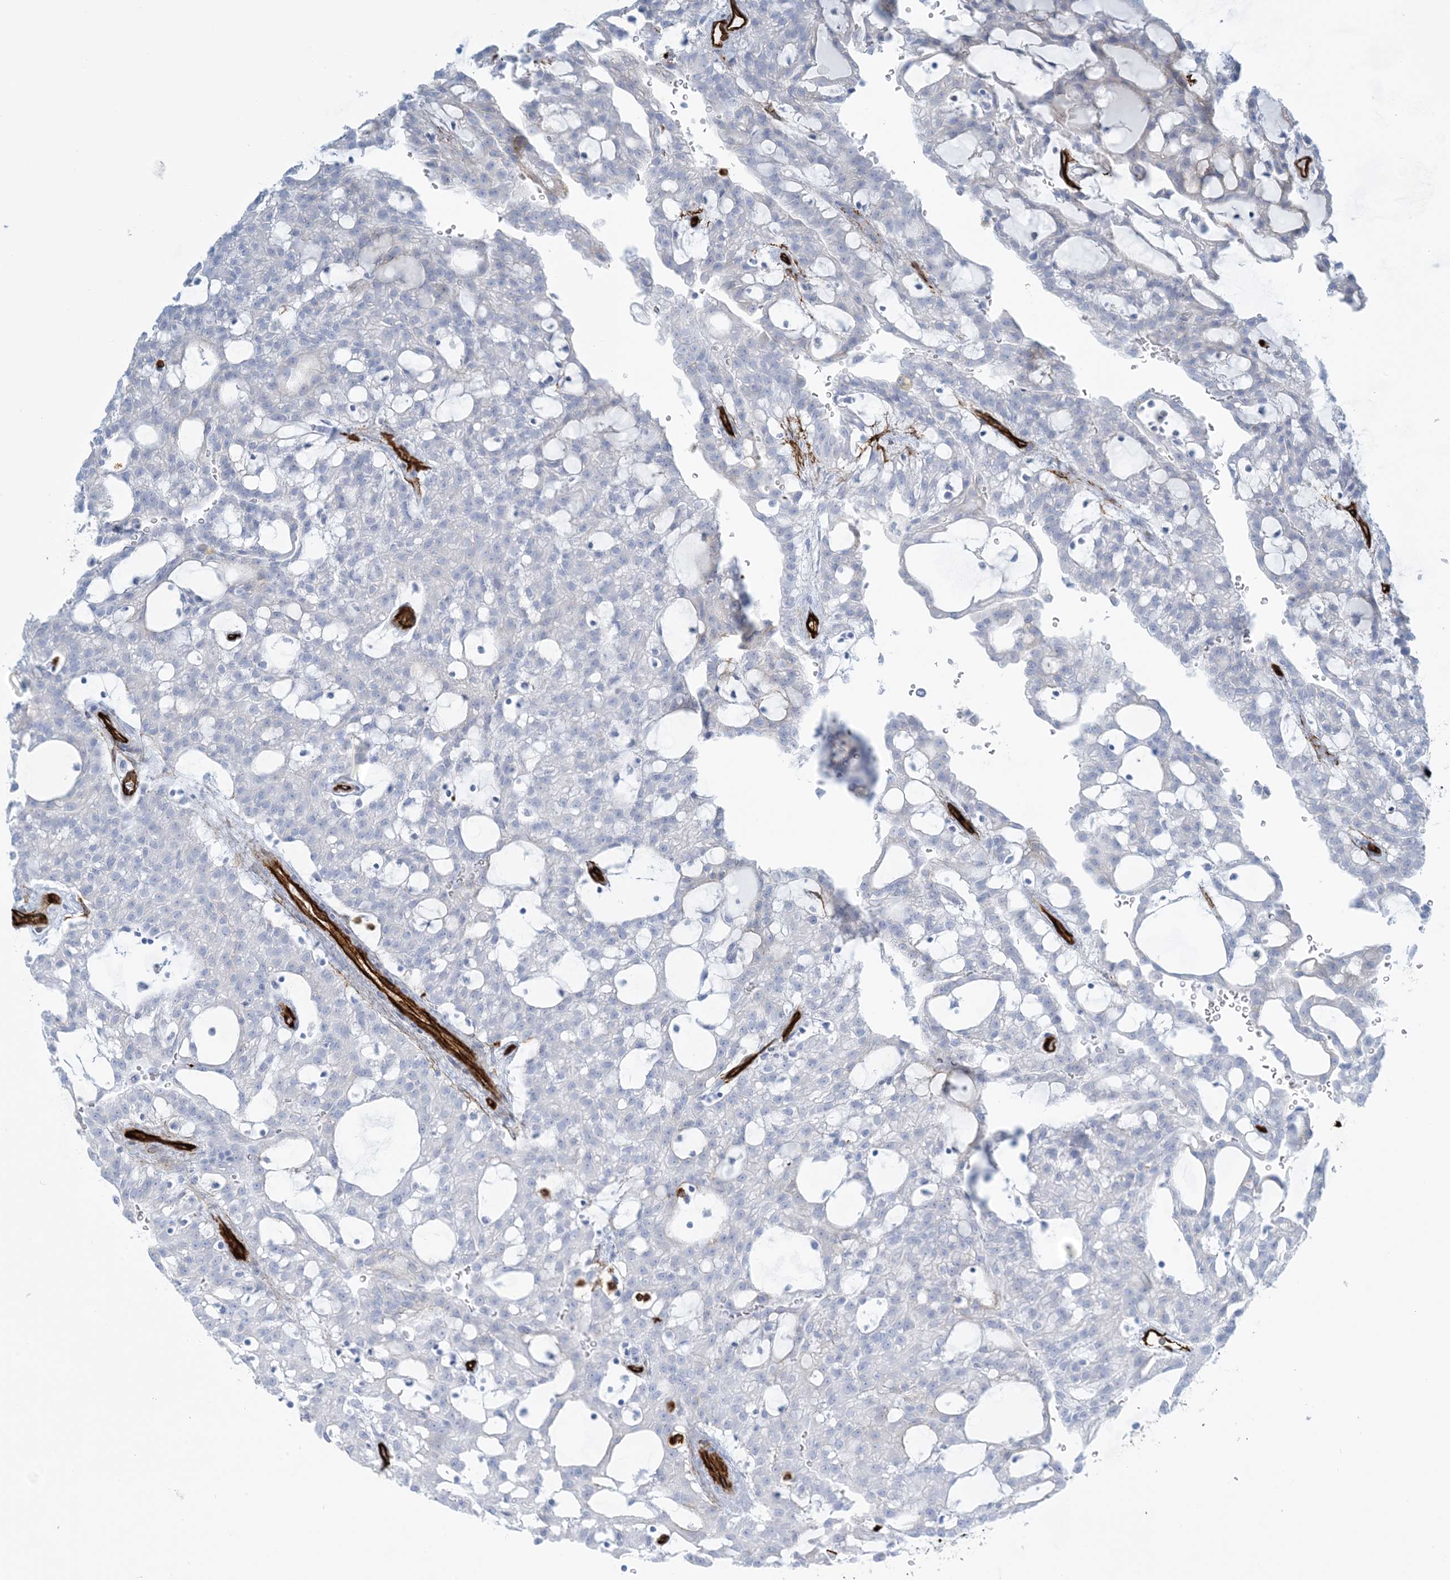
{"staining": {"intensity": "negative", "quantity": "none", "location": "none"}, "tissue": "renal cancer", "cell_type": "Tumor cells", "image_type": "cancer", "snomed": [{"axis": "morphology", "description": "Adenocarcinoma, NOS"}, {"axis": "topography", "description": "Kidney"}], "caption": "This is a image of immunohistochemistry (IHC) staining of renal cancer, which shows no positivity in tumor cells. (Immunohistochemistry, brightfield microscopy, high magnification).", "gene": "EPS8L3", "patient": {"sex": "male", "age": 63}}